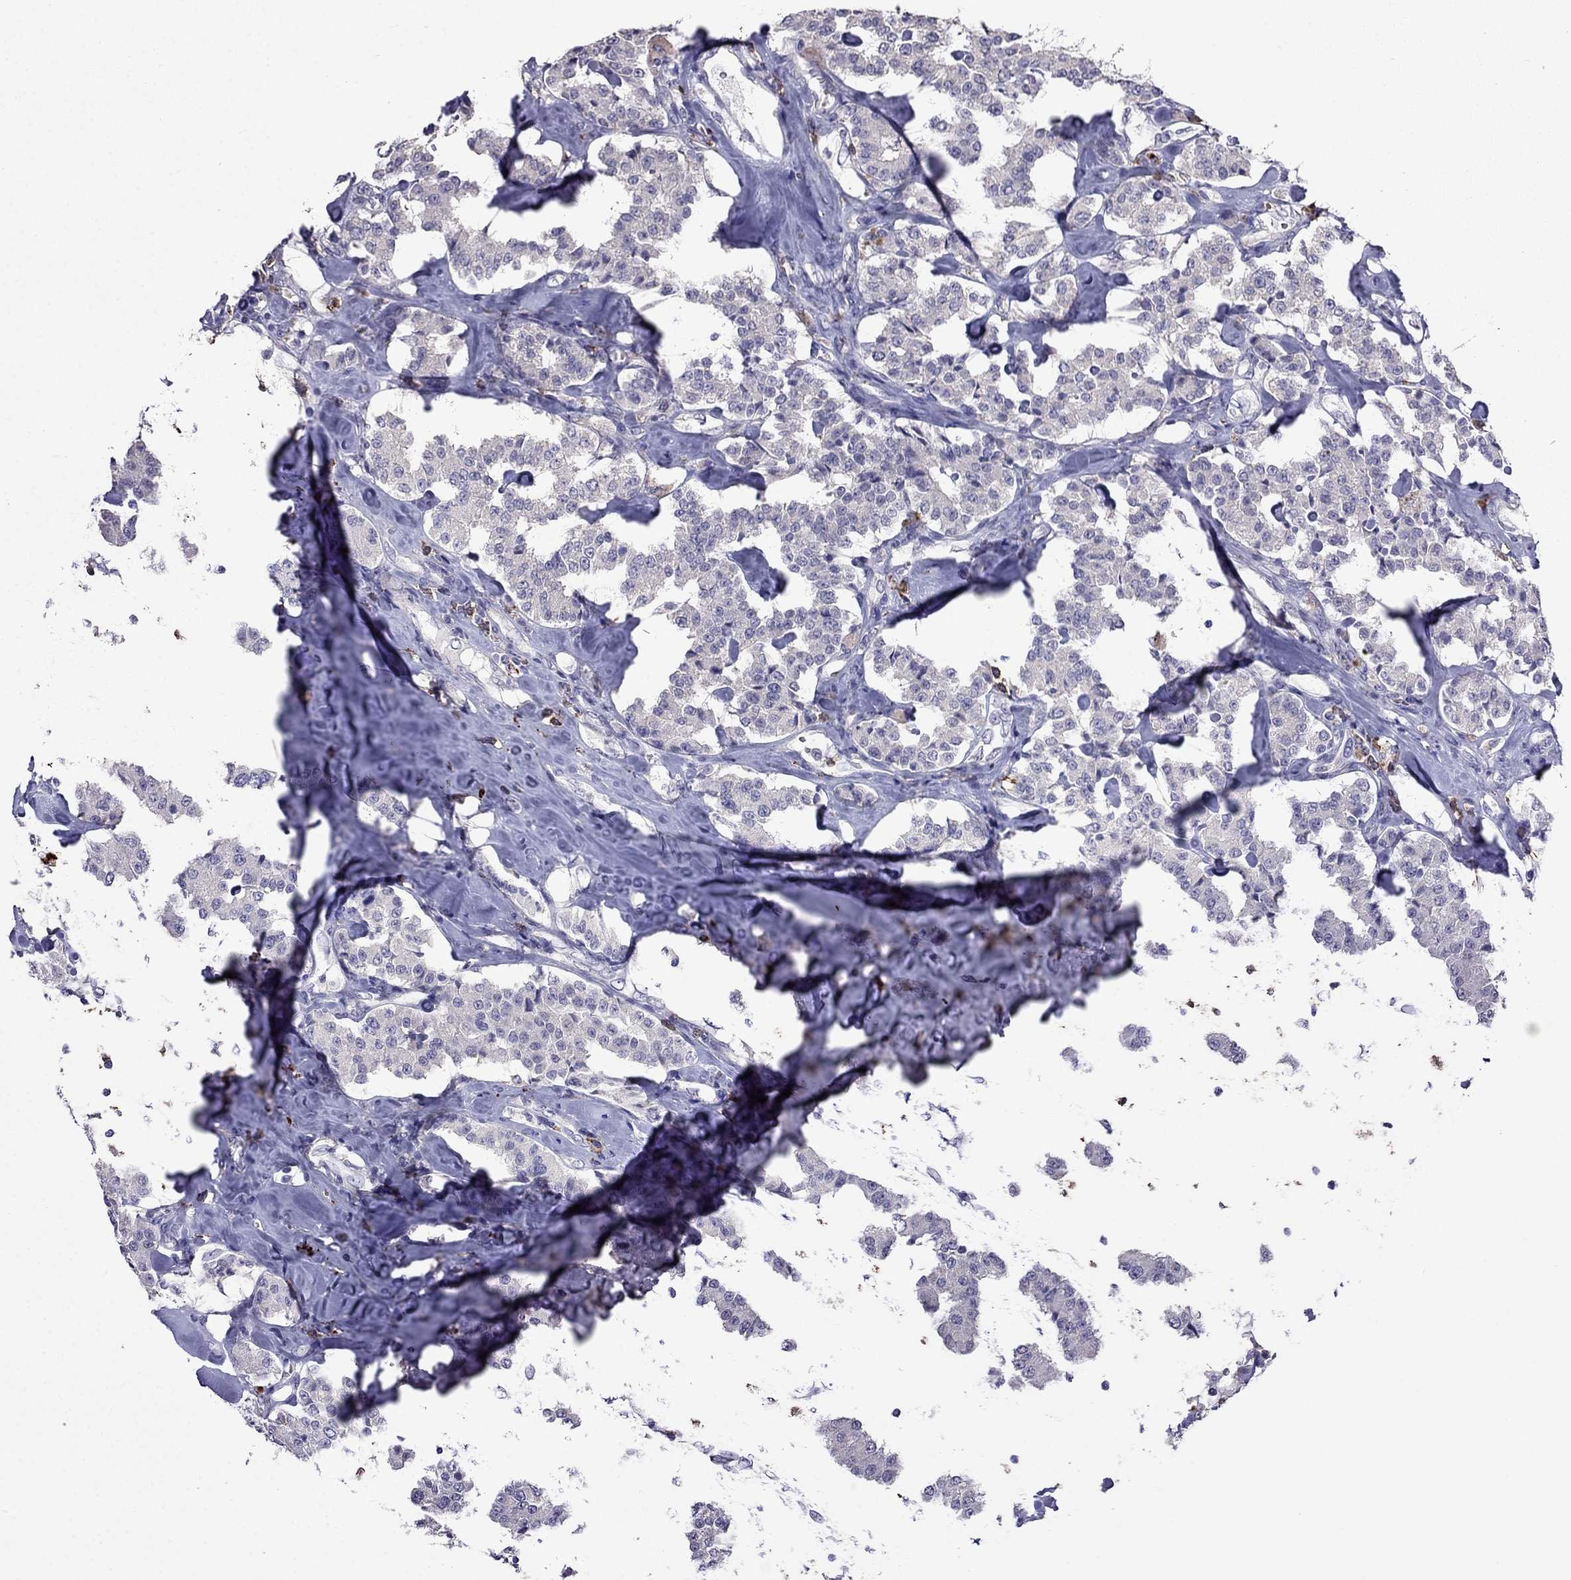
{"staining": {"intensity": "negative", "quantity": "none", "location": "none"}, "tissue": "carcinoid", "cell_type": "Tumor cells", "image_type": "cancer", "snomed": [{"axis": "morphology", "description": "Carcinoid, malignant, NOS"}, {"axis": "topography", "description": "Pancreas"}], "caption": "Human carcinoid (malignant) stained for a protein using immunohistochemistry (IHC) demonstrates no positivity in tumor cells.", "gene": "AQP9", "patient": {"sex": "male", "age": 41}}